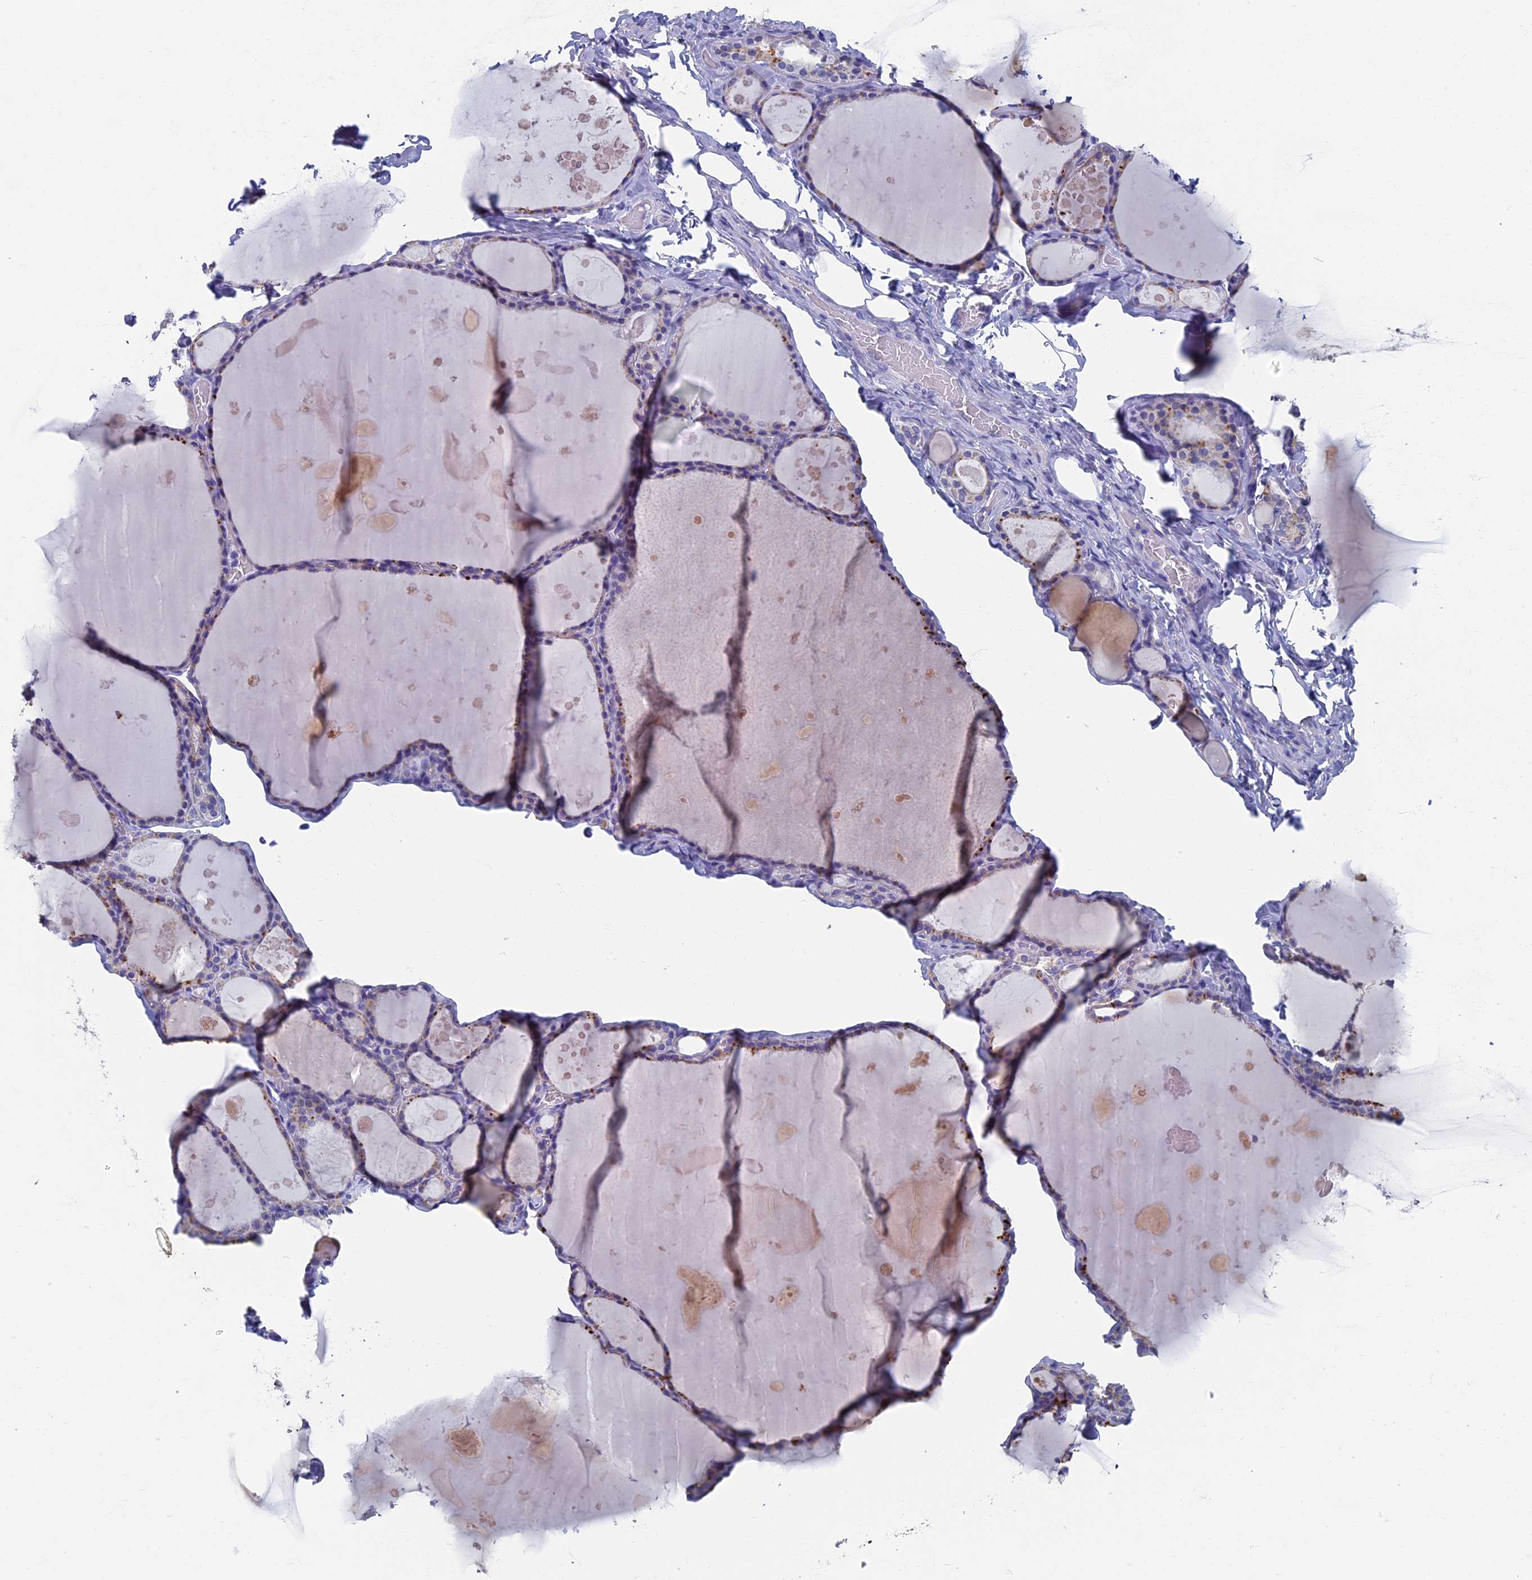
{"staining": {"intensity": "moderate", "quantity": "<25%", "location": "cytoplasmic/membranous"}, "tissue": "thyroid gland", "cell_type": "Glandular cells", "image_type": "normal", "snomed": [{"axis": "morphology", "description": "Normal tissue, NOS"}, {"axis": "topography", "description": "Thyroid gland"}], "caption": "Moderate cytoplasmic/membranous staining for a protein is seen in approximately <25% of glandular cells of unremarkable thyroid gland using immunohistochemistry.", "gene": "OAT", "patient": {"sex": "male", "age": 56}}